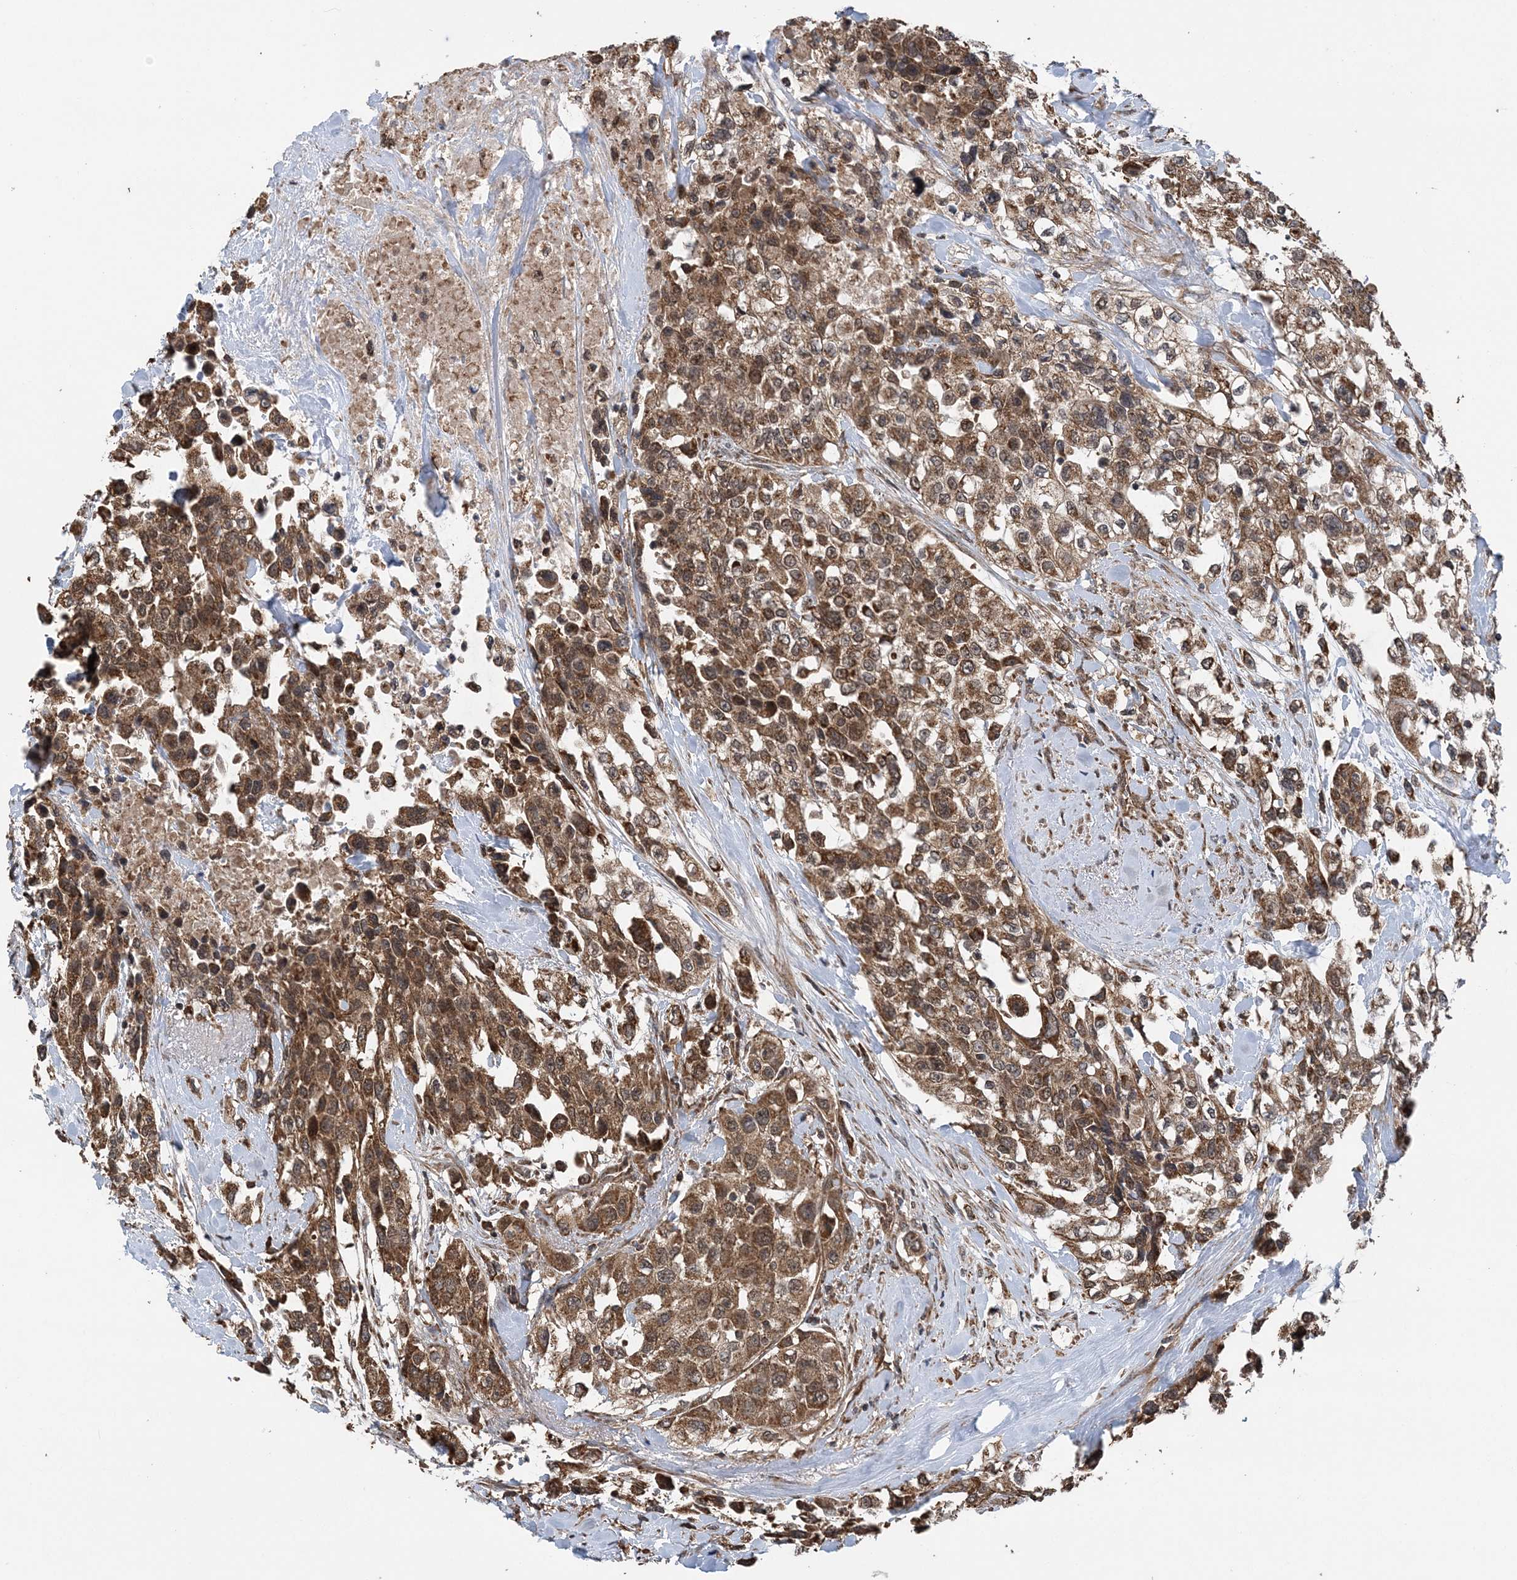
{"staining": {"intensity": "moderate", "quantity": ">75%", "location": "cytoplasmic/membranous"}, "tissue": "urothelial cancer", "cell_type": "Tumor cells", "image_type": "cancer", "snomed": [{"axis": "morphology", "description": "Urothelial carcinoma, High grade"}, {"axis": "topography", "description": "Urinary bladder"}], "caption": "Brown immunohistochemical staining in human urothelial cancer shows moderate cytoplasmic/membranous positivity in about >75% of tumor cells.", "gene": "PCBP1", "patient": {"sex": "female", "age": 80}}